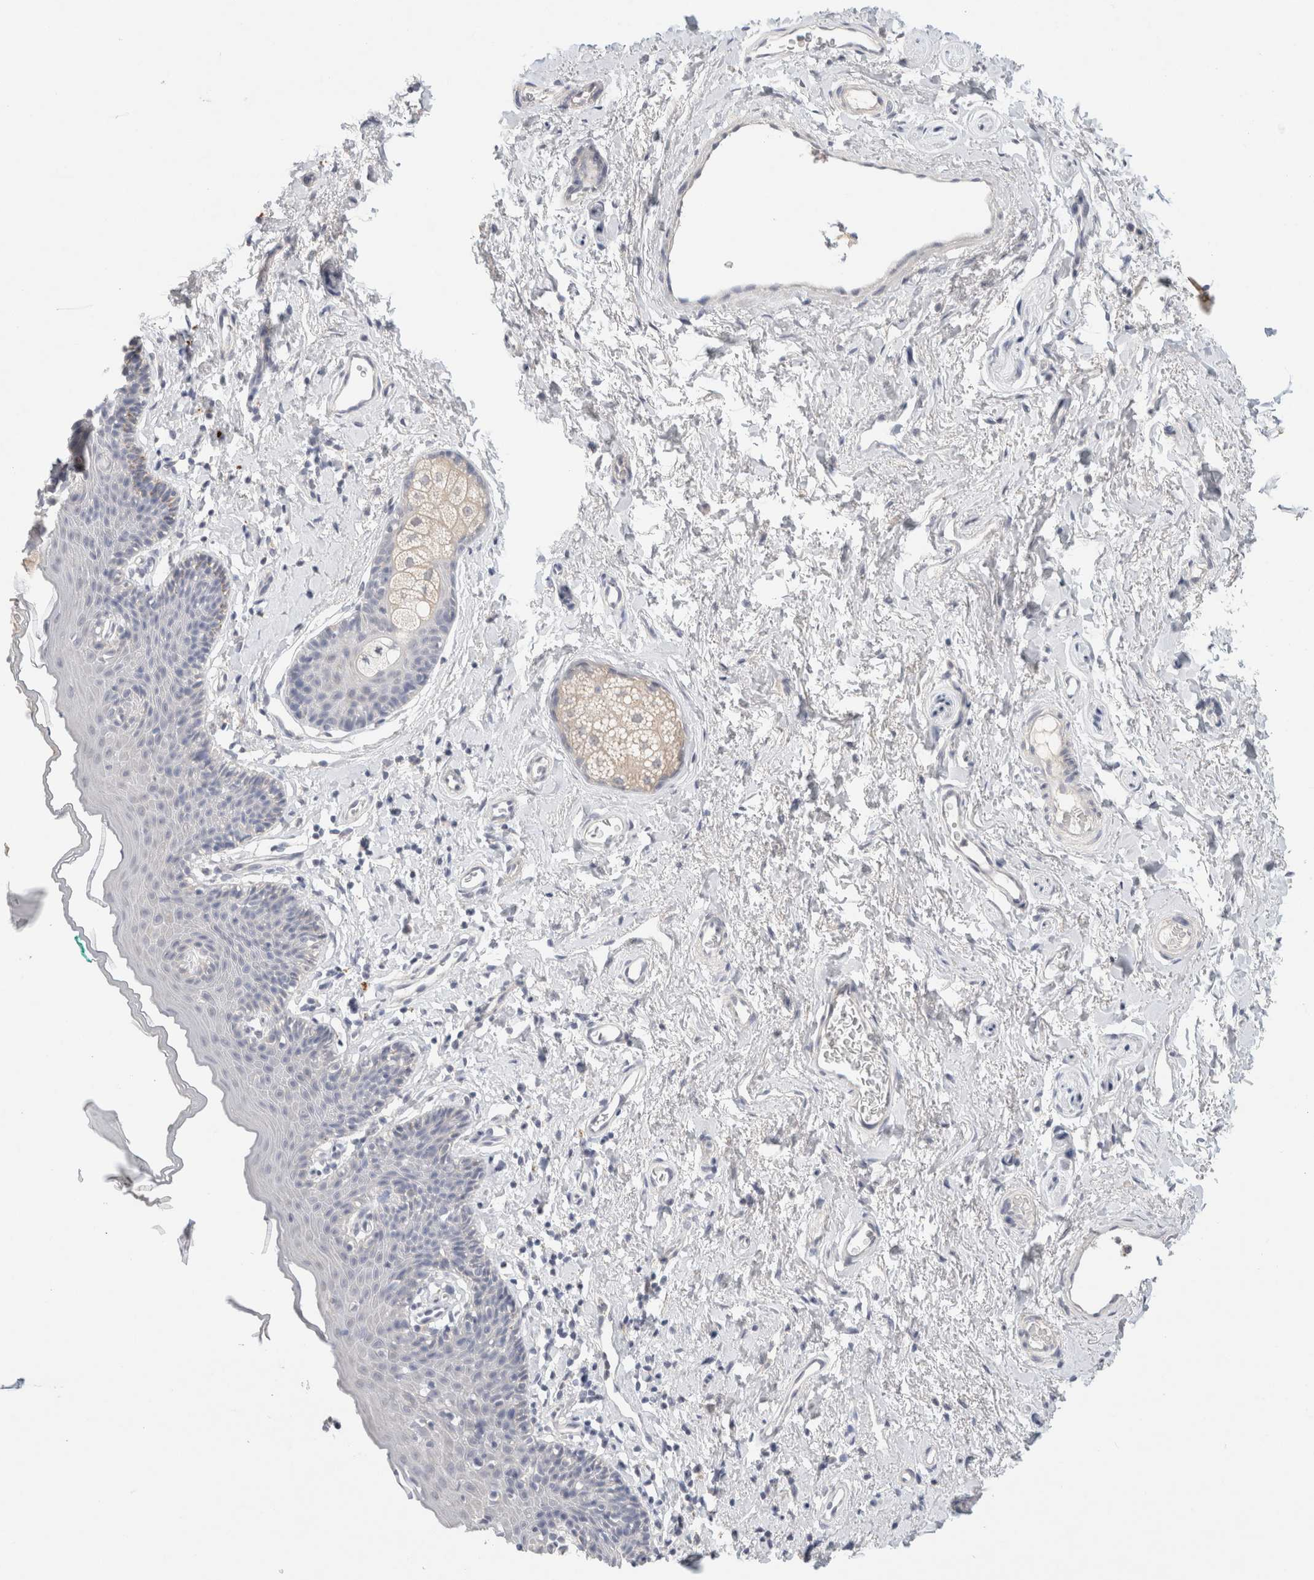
{"staining": {"intensity": "negative", "quantity": "none", "location": "none"}, "tissue": "skin", "cell_type": "Epidermal cells", "image_type": "normal", "snomed": [{"axis": "morphology", "description": "Normal tissue, NOS"}, {"axis": "topography", "description": "Vulva"}], "caption": "Immunohistochemistry (IHC) of benign skin displays no expression in epidermal cells. (Immunohistochemistry (IHC), brightfield microscopy, high magnification).", "gene": "MPP2", "patient": {"sex": "female", "age": 66}}